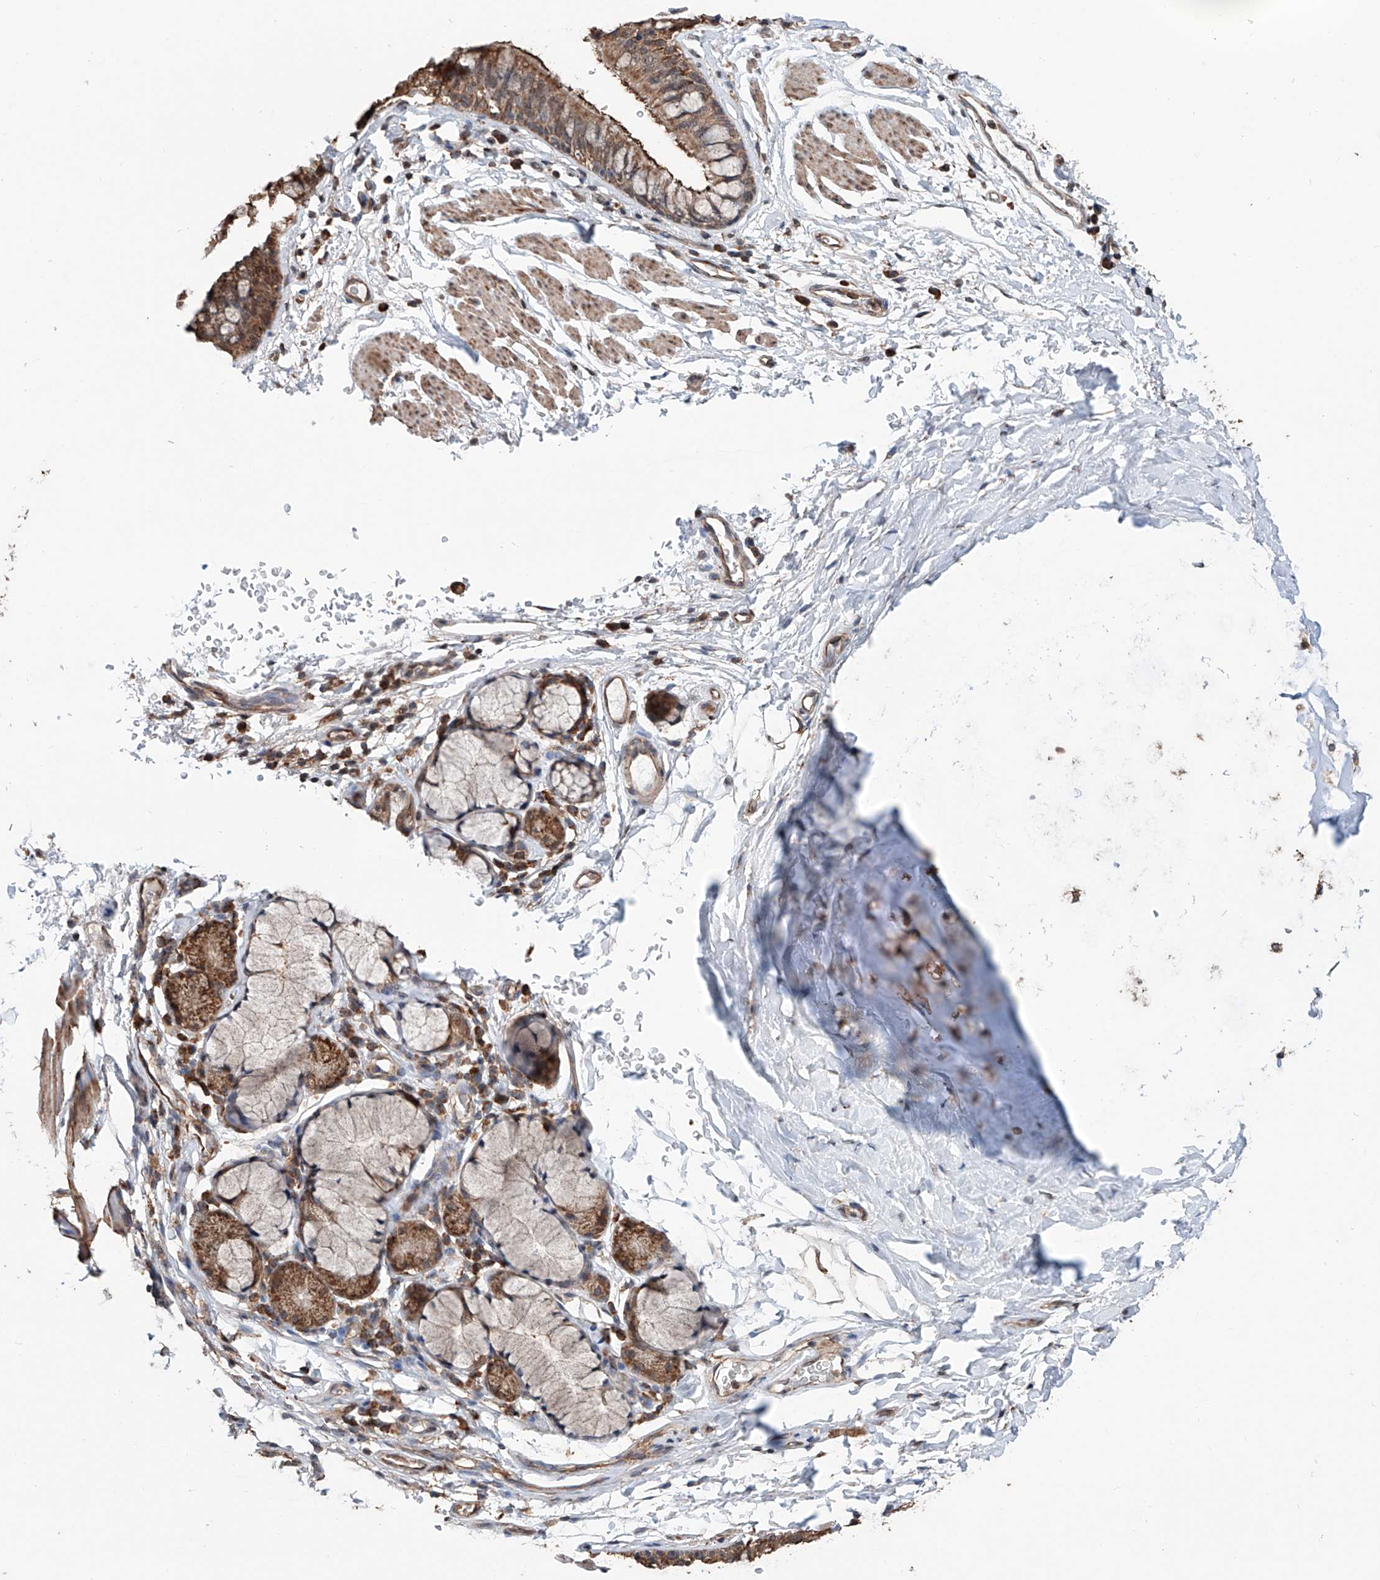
{"staining": {"intensity": "moderate", "quantity": ">75%", "location": "cytoplasmic/membranous"}, "tissue": "bronchus", "cell_type": "Respiratory epithelial cells", "image_type": "normal", "snomed": [{"axis": "morphology", "description": "Normal tissue, NOS"}, {"axis": "topography", "description": "Cartilage tissue"}, {"axis": "topography", "description": "Bronchus"}], "caption": "Protein expression analysis of normal human bronchus reveals moderate cytoplasmic/membranous positivity in approximately >75% of respiratory epithelial cells.", "gene": "ZNF445", "patient": {"sex": "female", "age": 36}}